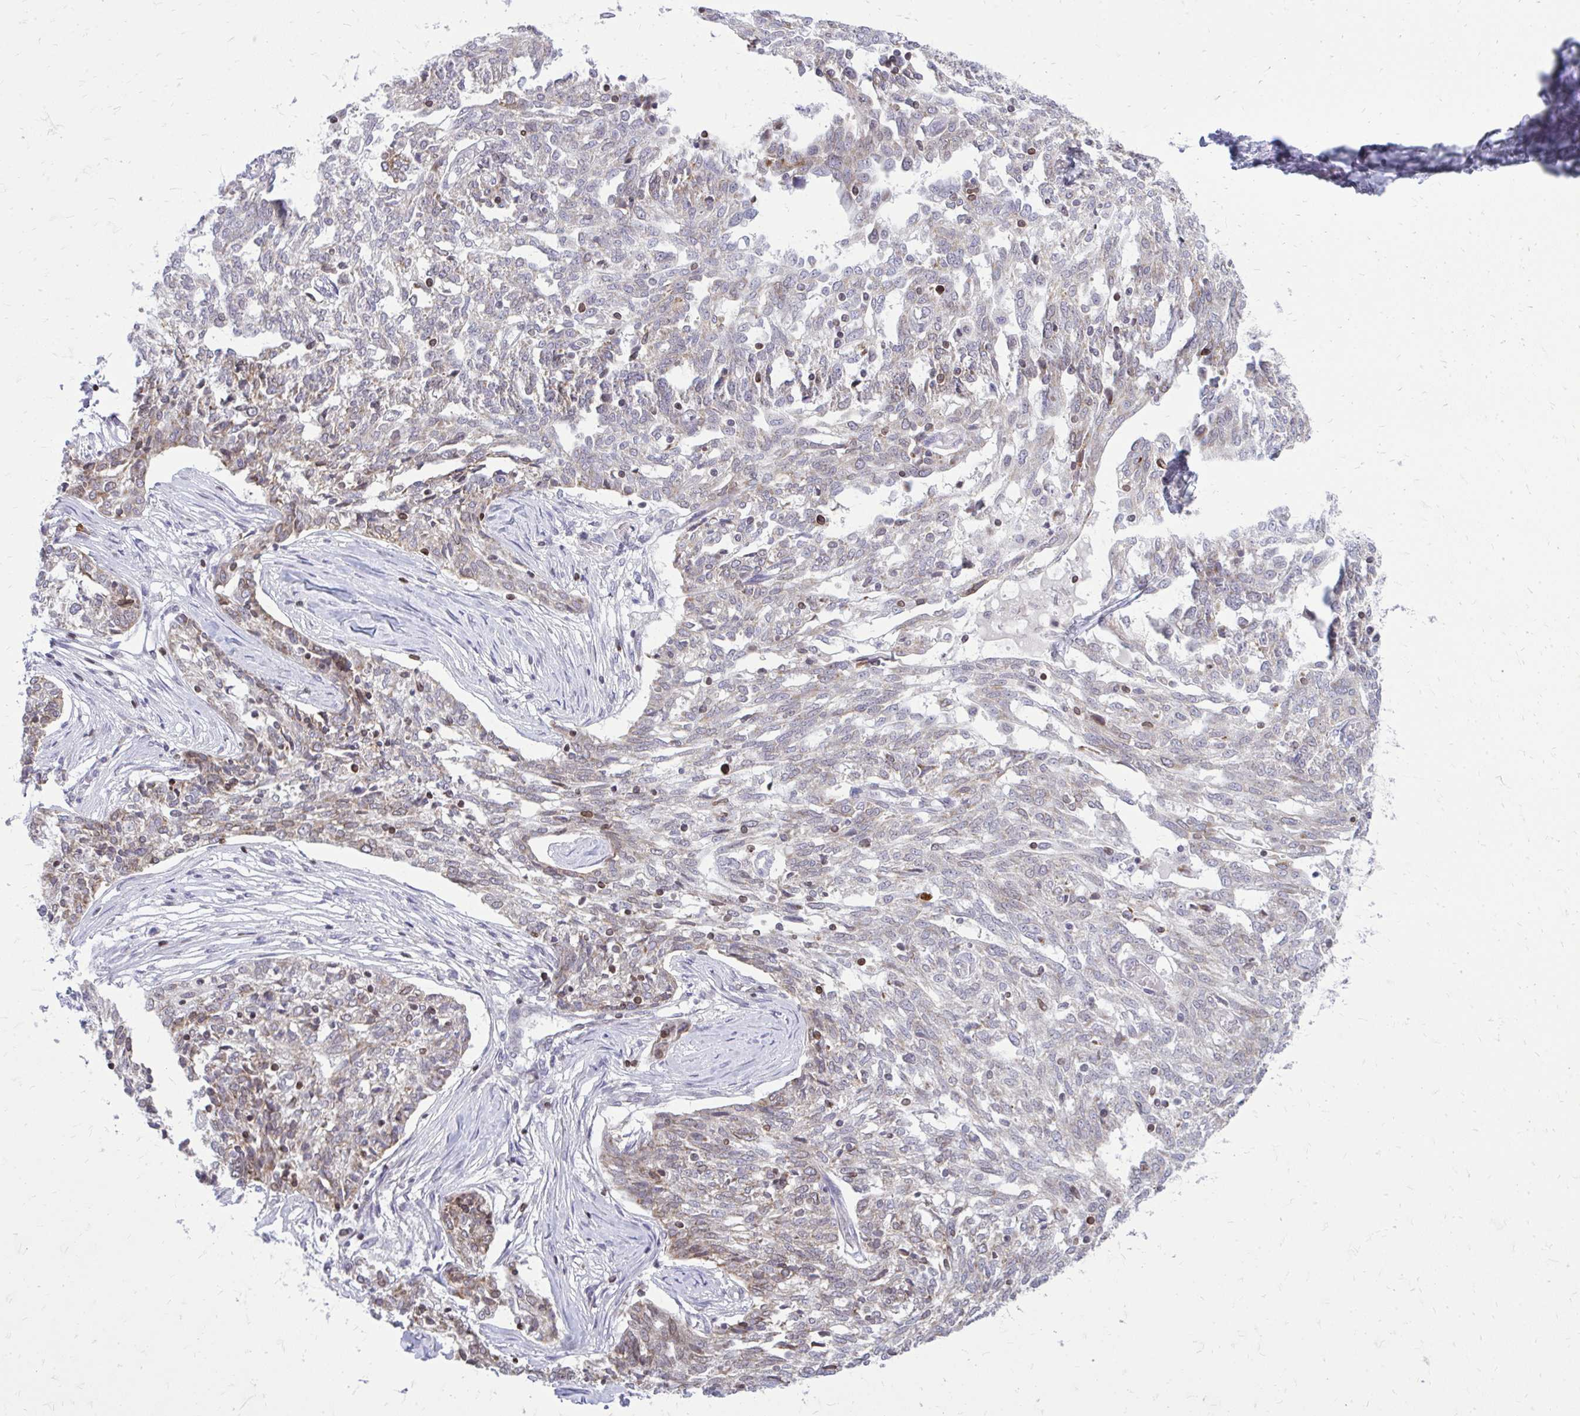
{"staining": {"intensity": "weak", "quantity": "<25%", "location": "cytoplasmic/membranous"}, "tissue": "ovarian cancer", "cell_type": "Tumor cells", "image_type": "cancer", "snomed": [{"axis": "morphology", "description": "Cystadenocarcinoma, serous, NOS"}, {"axis": "topography", "description": "Ovary"}], "caption": "This is a photomicrograph of immunohistochemistry staining of ovarian cancer, which shows no positivity in tumor cells.", "gene": "RPS6KA2", "patient": {"sex": "female", "age": 67}}